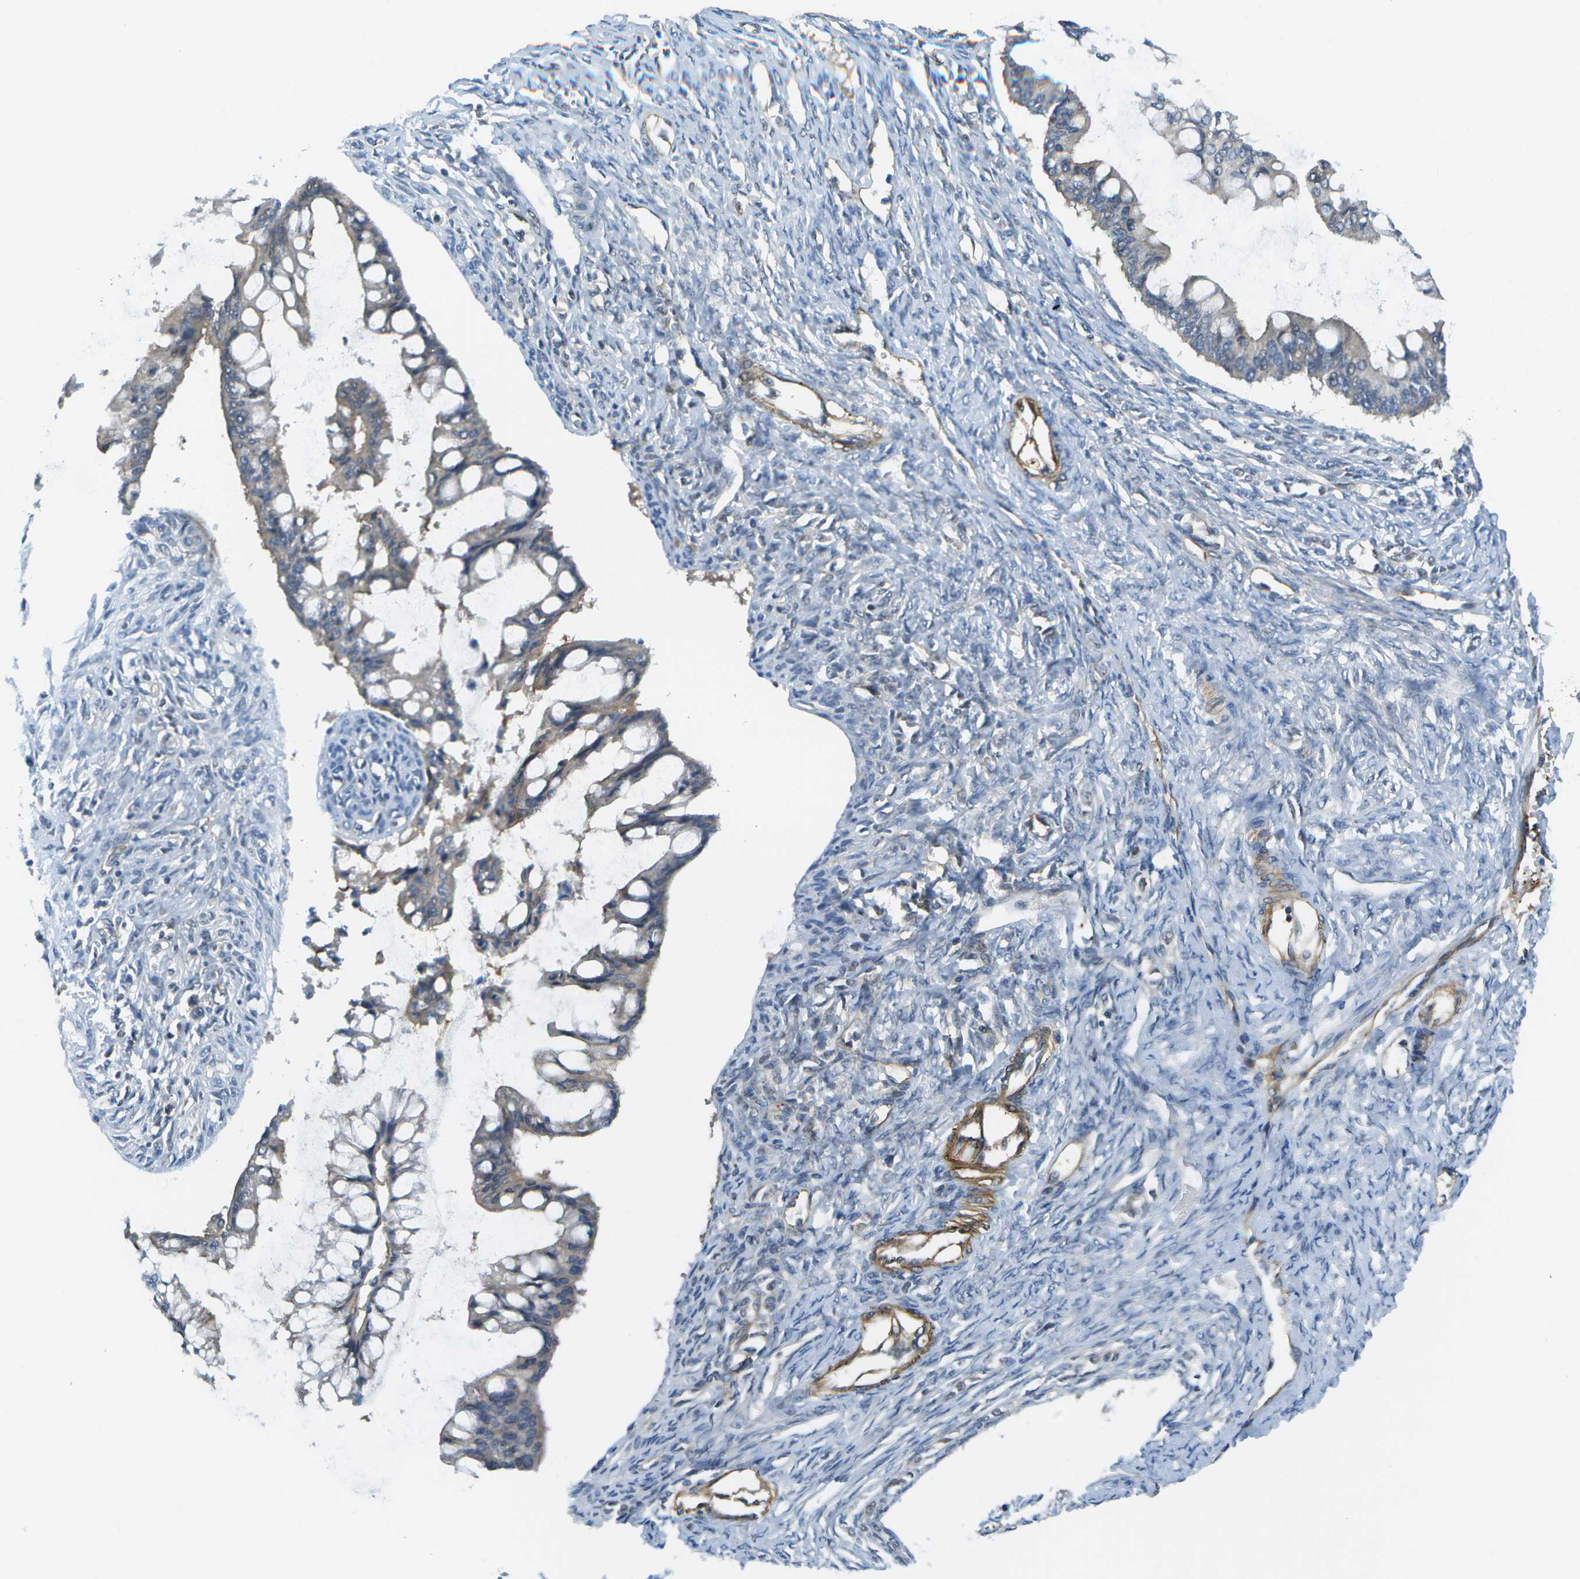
{"staining": {"intensity": "moderate", "quantity": "<25%", "location": "cytoplasmic/membranous"}, "tissue": "ovarian cancer", "cell_type": "Tumor cells", "image_type": "cancer", "snomed": [{"axis": "morphology", "description": "Cystadenocarcinoma, mucinous, NOS"}, {"axis": "topography", "description": "Ovary"}], "caption": "Immunohistochemical staining of human mucinous cystadenocarcinoma (ovarian) displays moderate cytoplasmic/membranous protein positivity in about <25% of tumor cells.", "gene": "KIAA0040", "patient": {"sex": "female", "age": 73}}